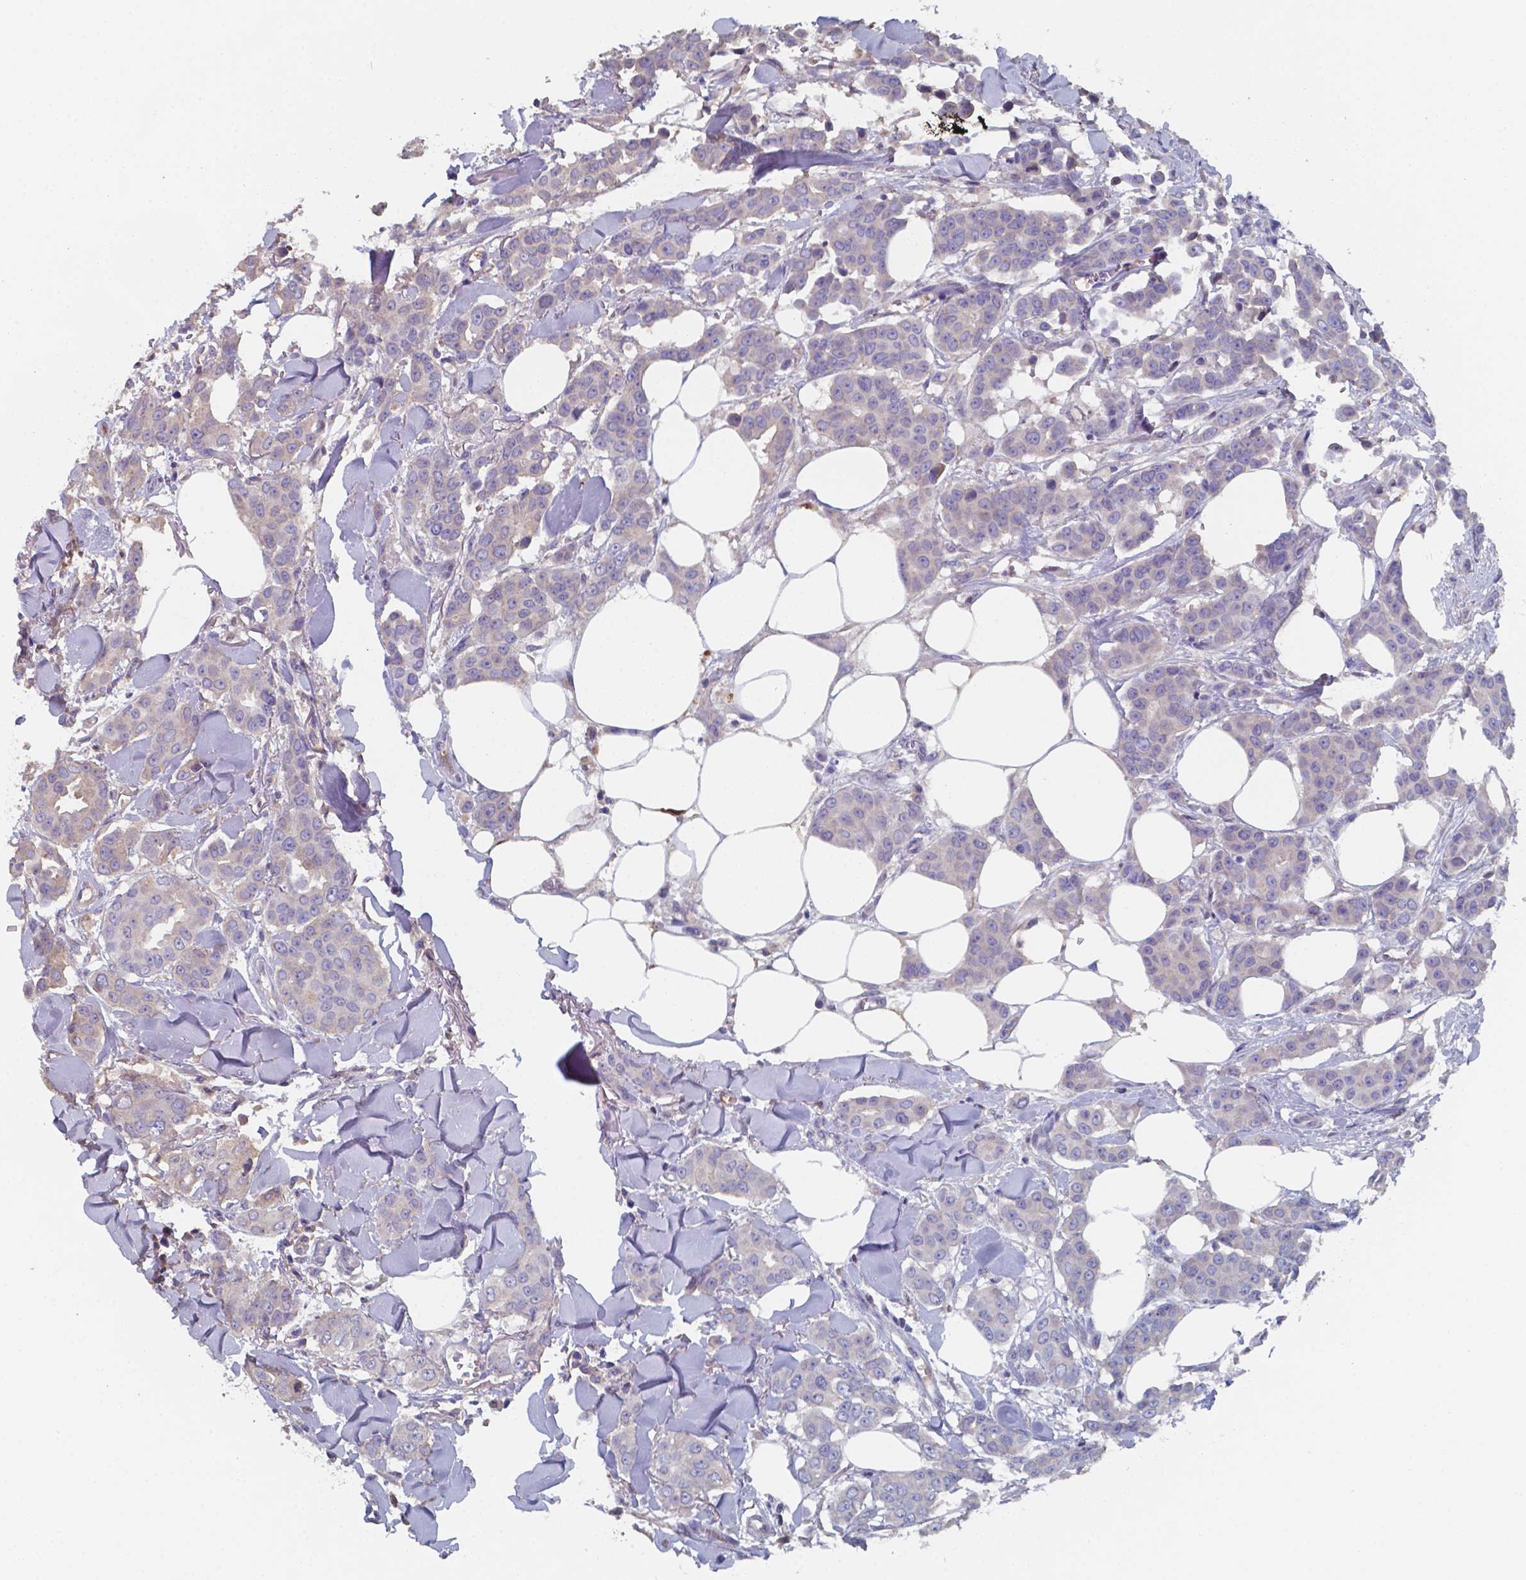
{"staining": {"intensity": "negative", "quantity": "none", "location": "none"}, "tissue": "breast cancer", "cell_type": "Tumor cells", "image_type": "cancer", "snomed": [{"axis": "morphology", "description": "Duct carcinoma"}, {"axis": "topography", "description": "Breast"}], "caption": "Breast infiltrating ductal carcinoma was stained to show a protein in brown. There is no significant staining in tumor cells. (DAB (3,3'-diaminobenzidine) immunohistochemistry (IHC), high magnification).", "gene": "BTBD17", "patient": {"sex": "female", "age": 94}}